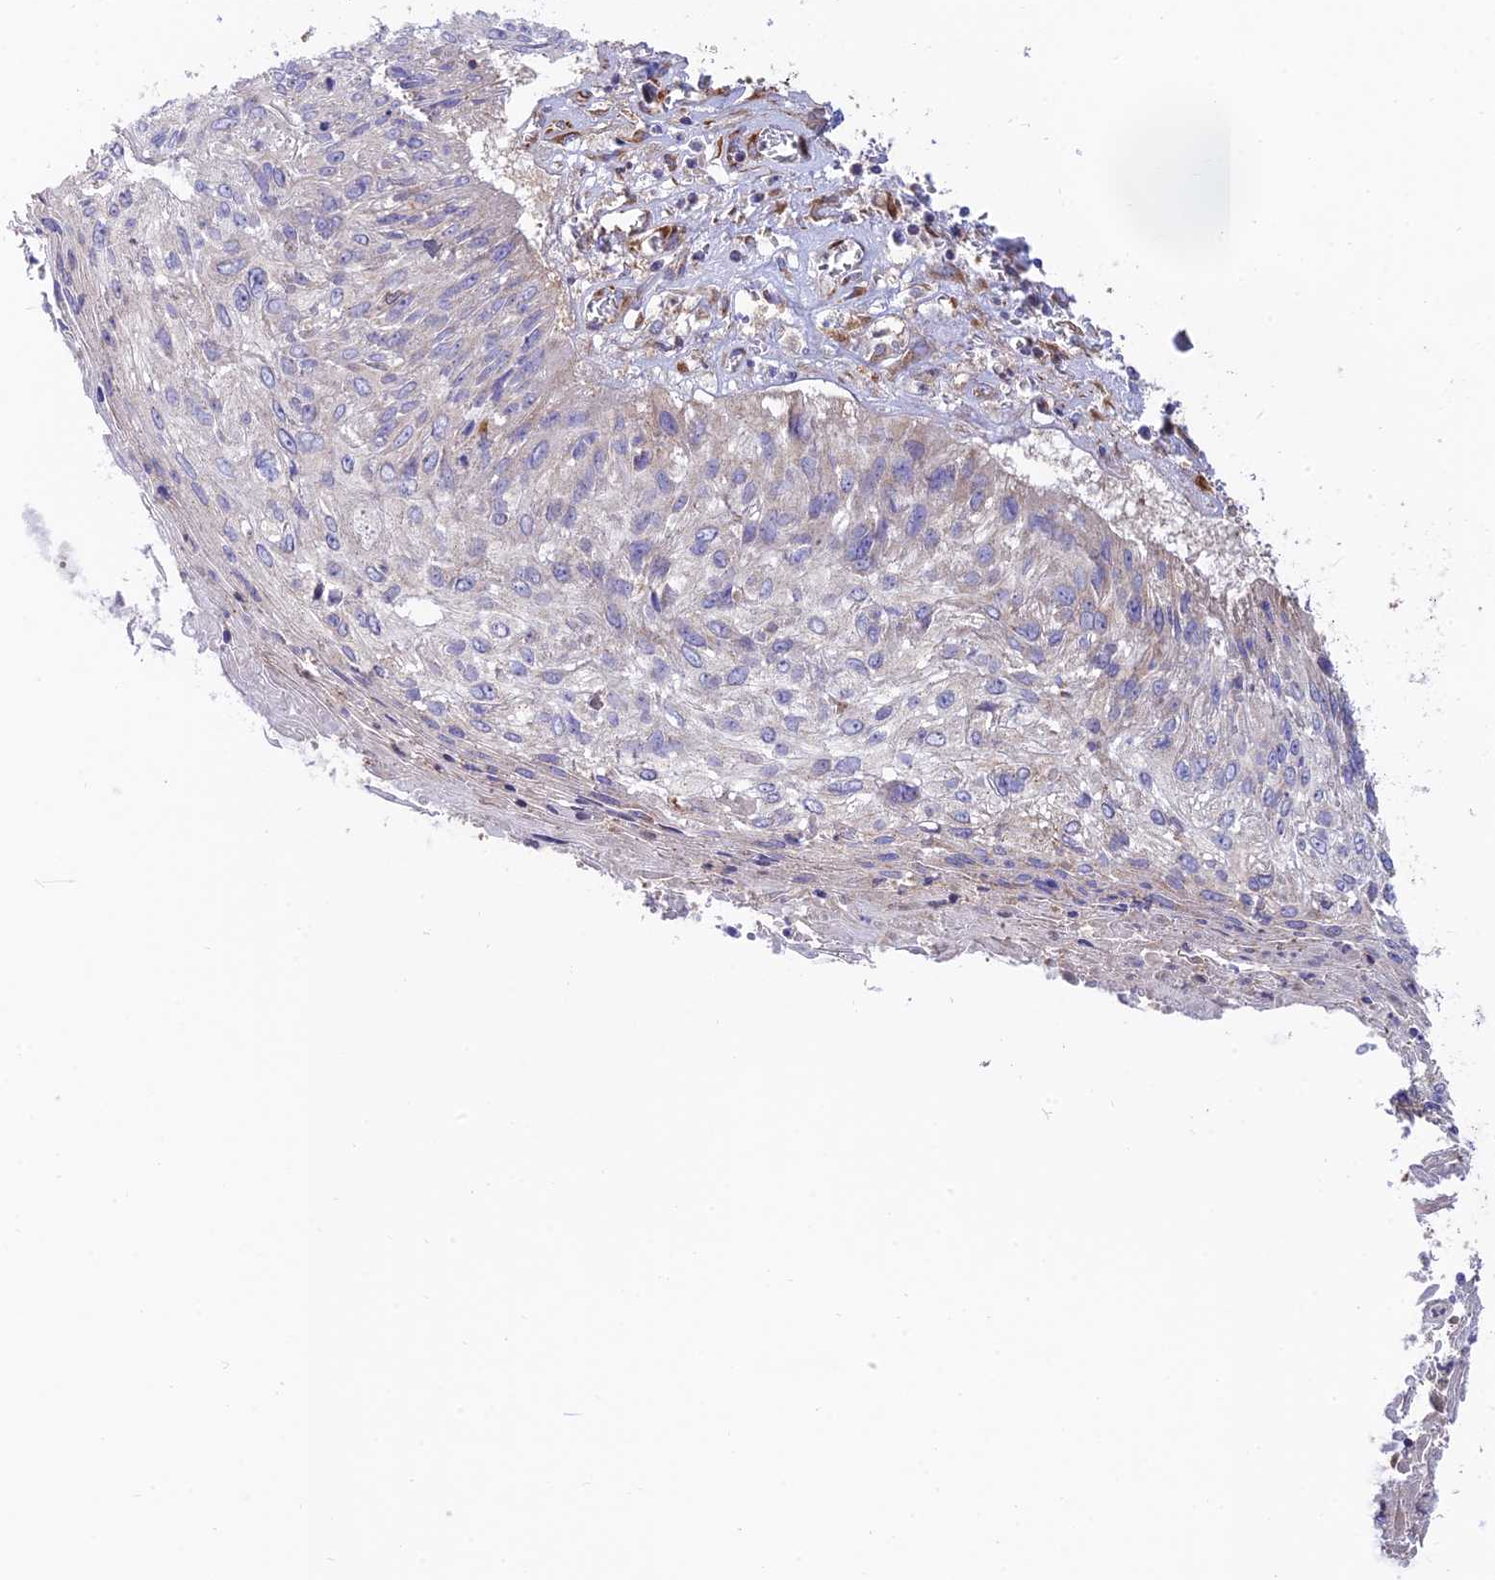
{"staining": {"intensity": "negative", "quantity": "none", "location": "none"}, "tissue": "cervical cancer", "cell_type": "Tumor cells", "image_type": "cancer", "snomed": [{"axis": "morphology", "description": "Squamous cell carcinoma, NOS"}, {"axis": "topography", "description": "Cervix"}], "caption": "A high-resolution image shows IHC staining of cervical cancer (squamous cell carcinoma), which shows no significant positivity in tumor cells.", "gene": "GOLGA3", "patient": {"sex": "female", "age": 51}}